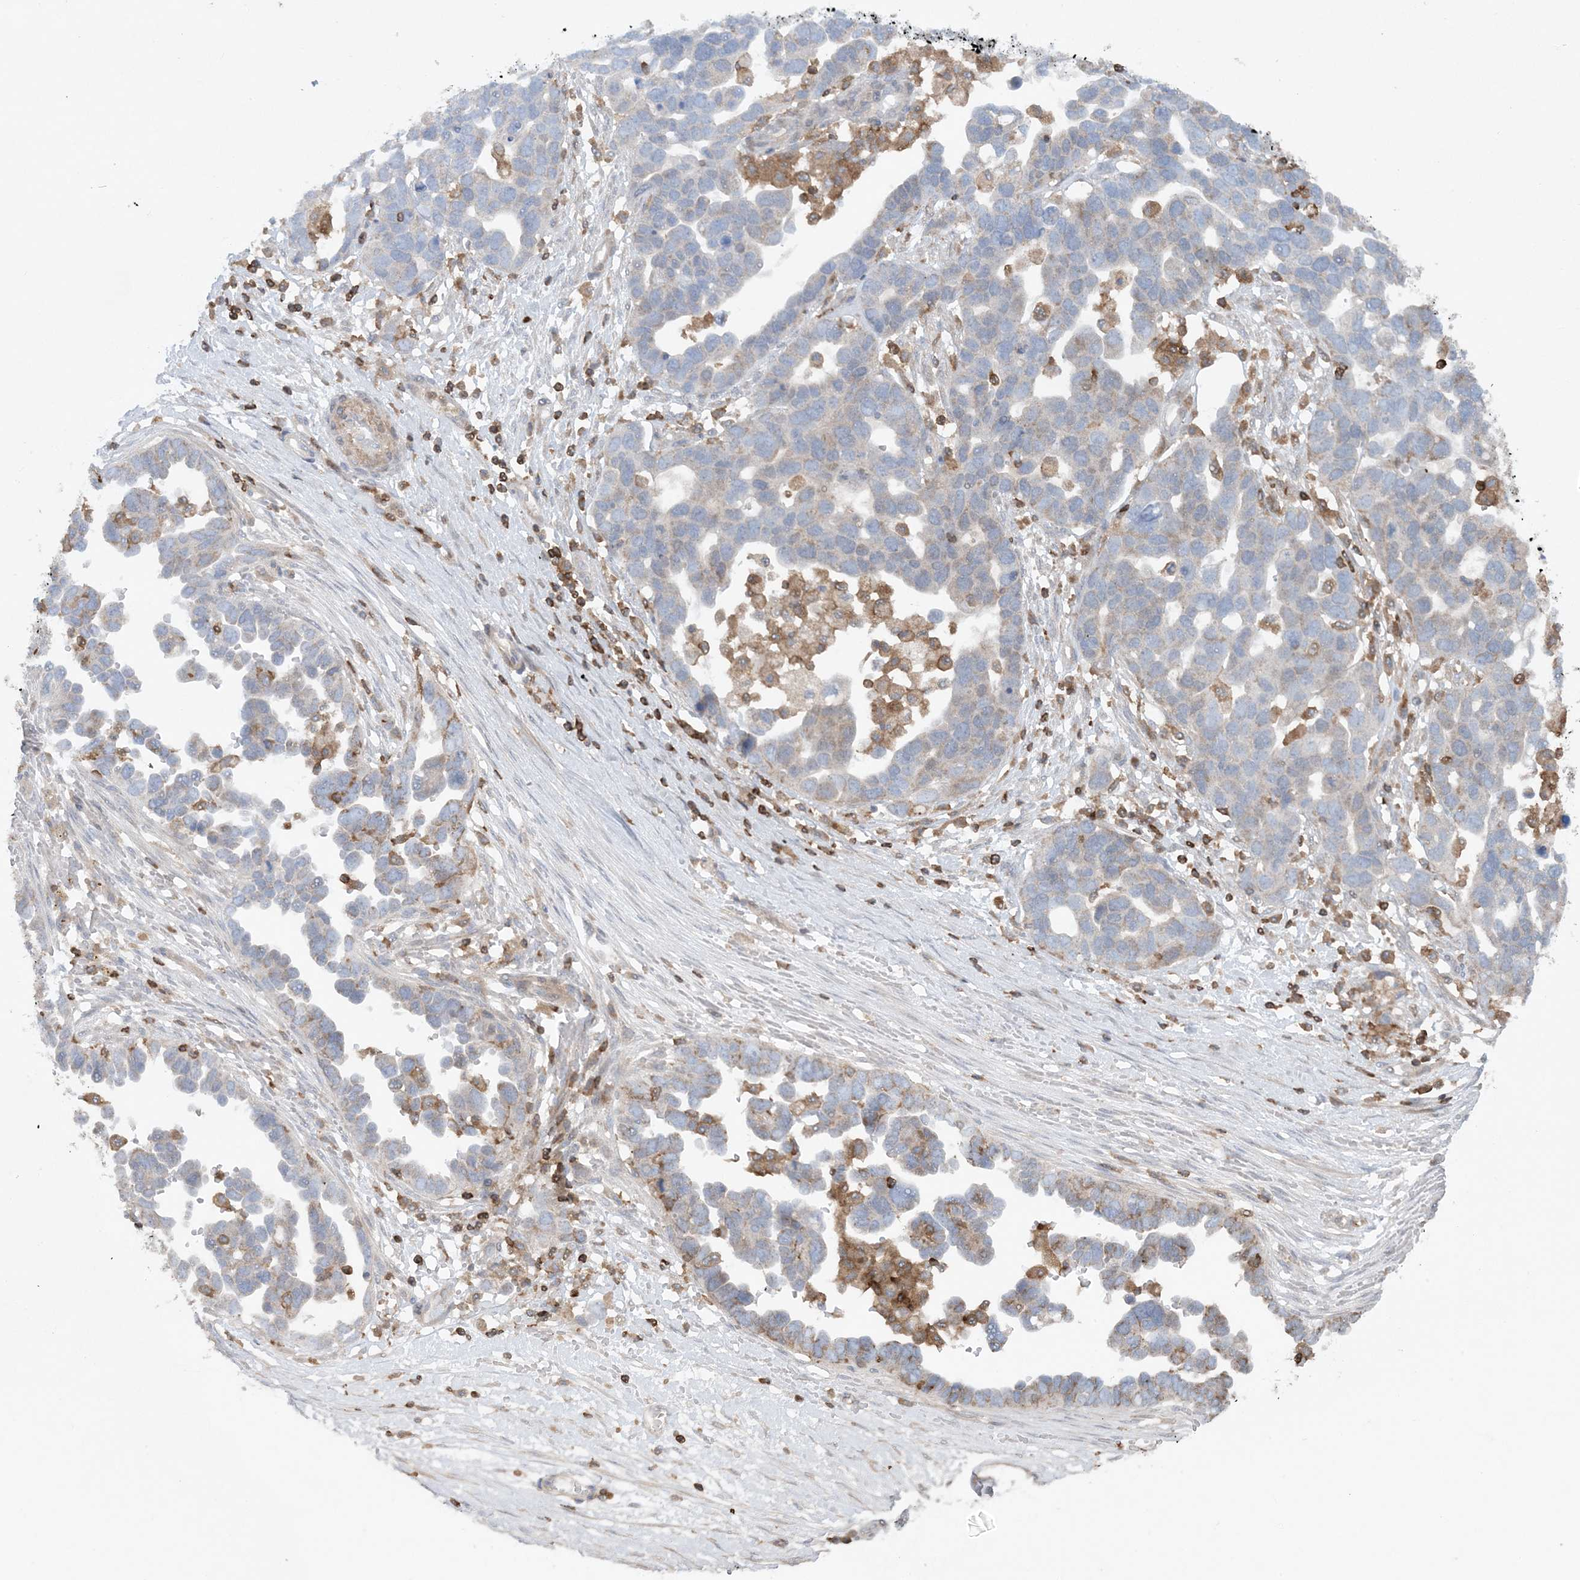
{"staining": {"intensity": "weak", "quantity": "<25%", "location": "cytoplasmic/membranous"}, "tissue": "ovarian cancer", "cell_type": "Tumor cells", "image_type": "cancer", "snomed": [{"axis": "morphology", "description": "Cystadenocarcinoma, serous, NOS"}, {"axis": "topography", "description": "Ovary"}], "caption": "Protein analysis of ovarian serous cystadenocarcinoma exhibits no significant positivity in tumor cells.", "gene": "ARHGAP30", "patient": {"sex": "female", "age": 54}}